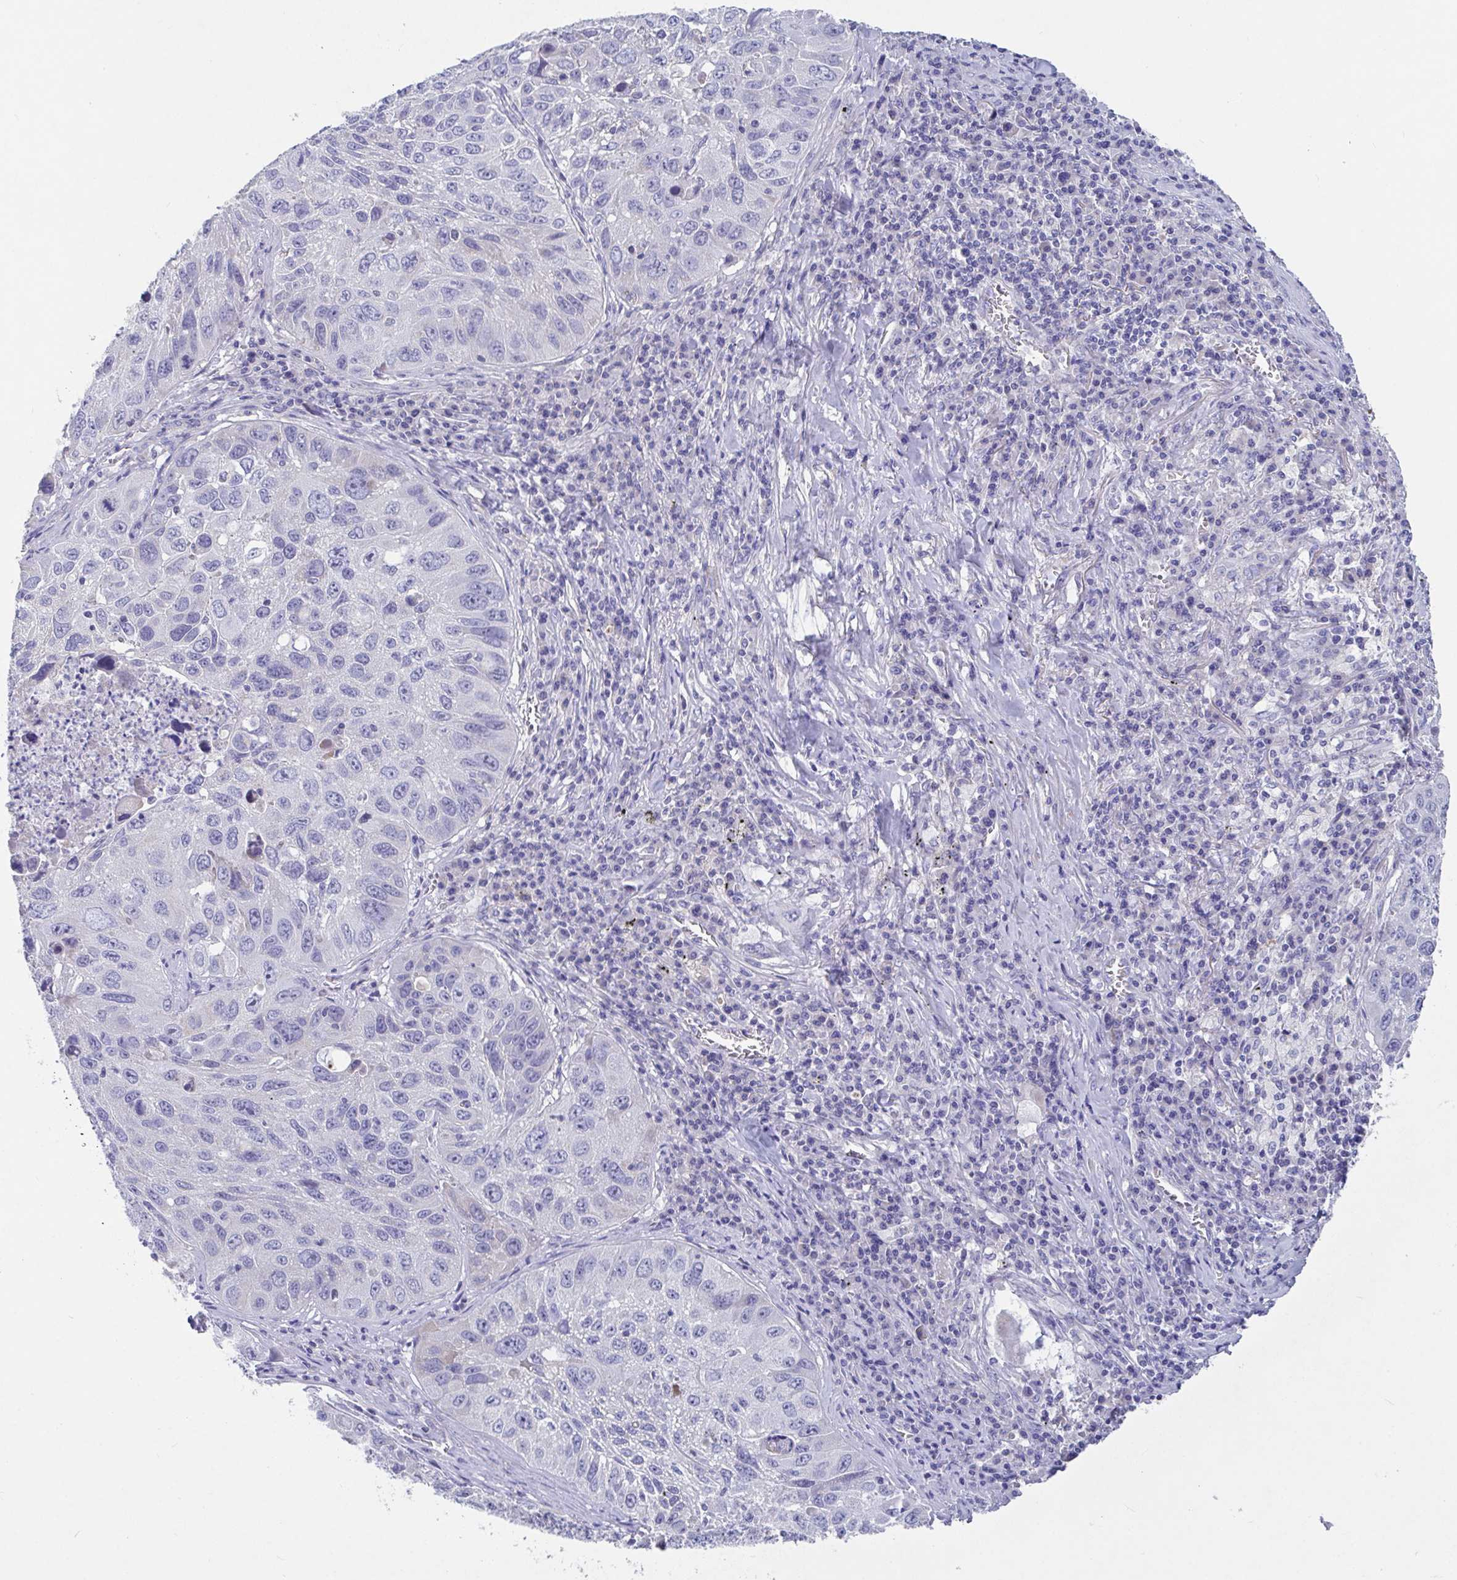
{"staining": {"intensity": "negative", "quantity": "none", "location": "none"}, "tissue": "lung cancer", "cell_type": "Tumor cells", "image_type": "cancer", "snomed": [{"axis": "morphology", "description": "Squamous cell carcinoma, NOS"}, {"axis": "topography", "description": "Lung"}], "caption": "Lung cancer was stained to show a protein in brown. There is no significant expression in tumor cells.", "gene": "ZNF561", "patient": {"sex": "female", "age": 61}}